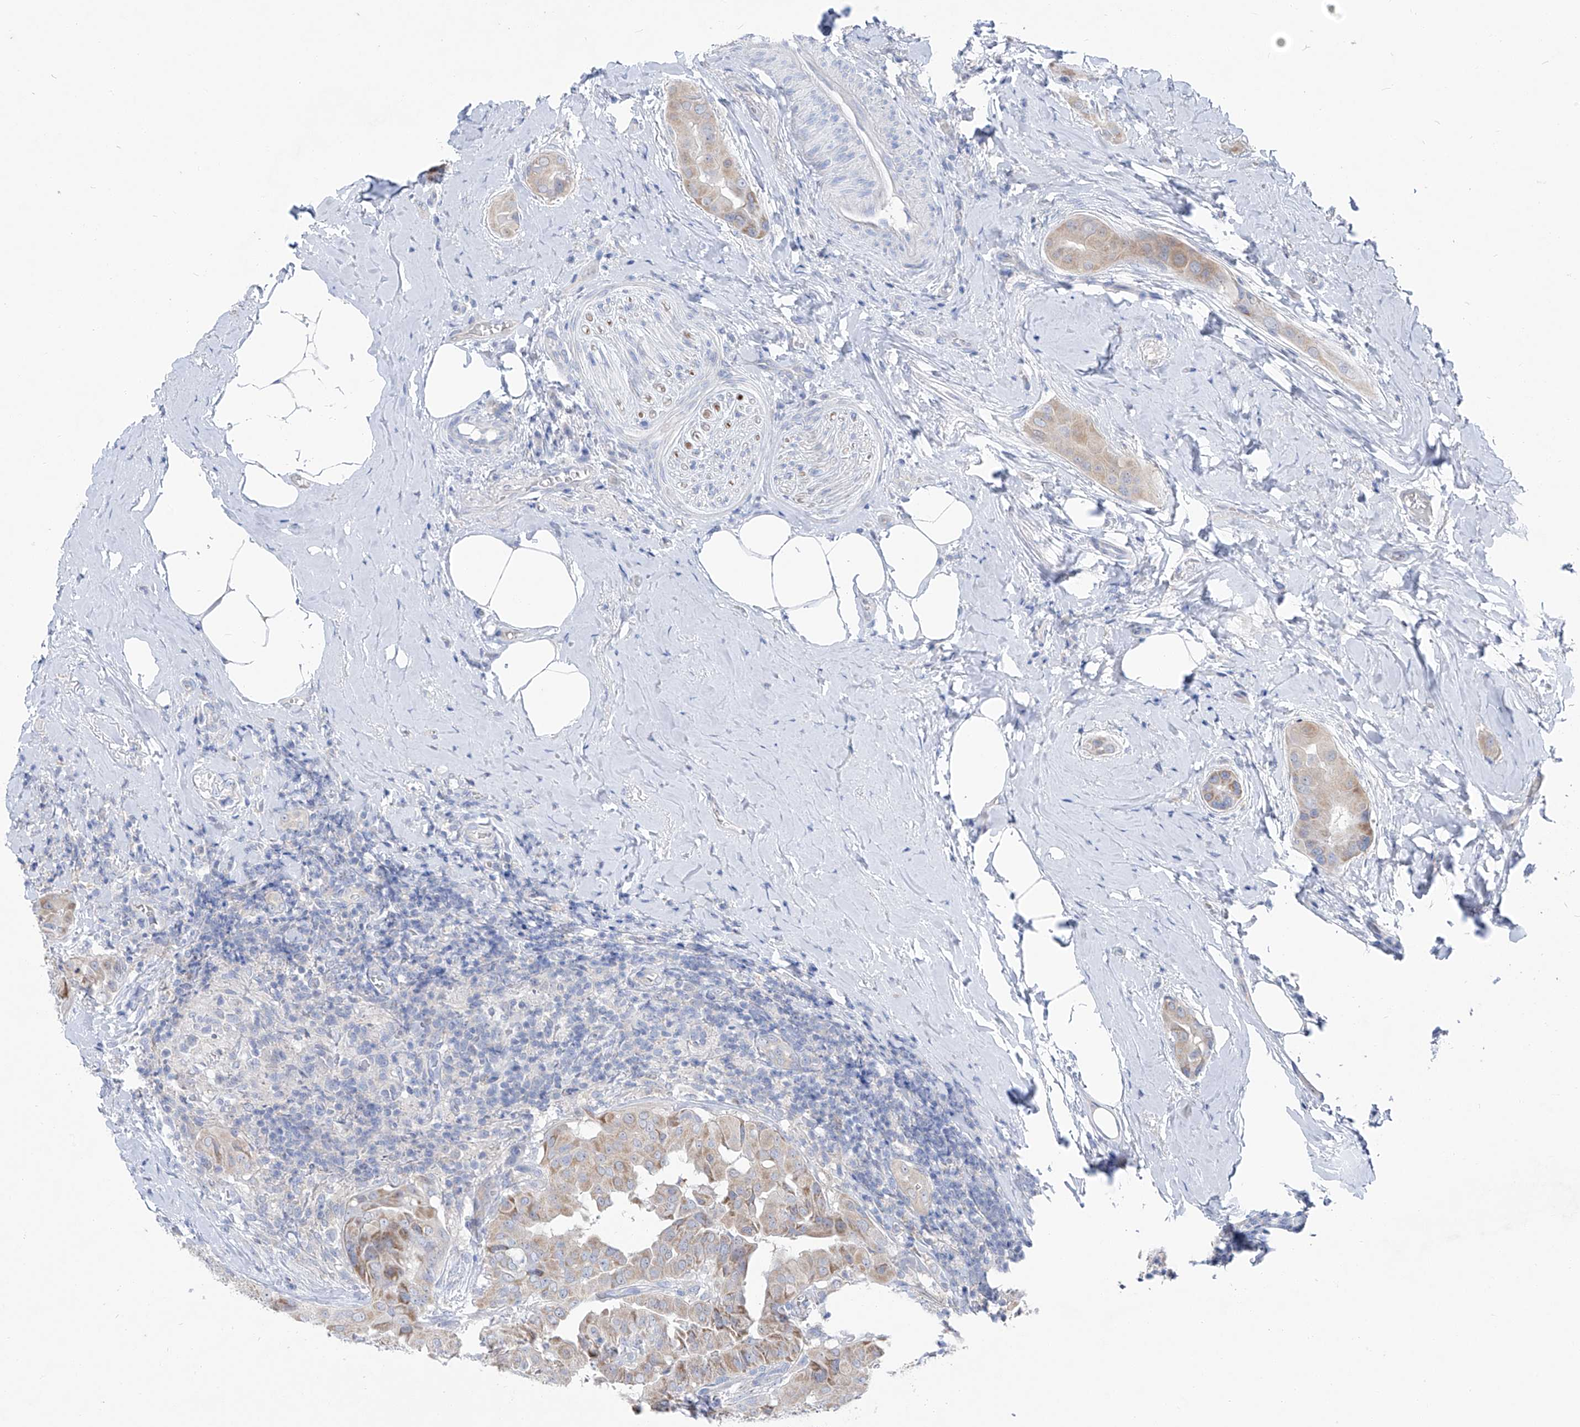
{"staining": {"intensity": "moderate", "quantity": "25%-75%", "location": "cytoplasmic/membranous"}, "tissue": "thyroid cancer", "cell_type": "Tumor cells", "image_type": "cancer", "snomed": [{"axis": "morphology", "description": "Papillary adenocarcinoma, NOS"}, {"axis": "topography", "description": "Thyroid gland"}], "caption": "Immunohistochemistry (IHC) staining of thyroid cancer (papillary adenocarcinoma), which shows medium levels of moderate cytoplasmic/membranous expression in approximately 25%-75% of tumor cells indicating moderate cytoplasmic/membranous protein staining. The staining was performed using DAB (brown) for protein detection and nuclei were counterstained in hematoxylin (blue).", "gene": "UFL1", "patient": {"sex": "male", "age": 33}}